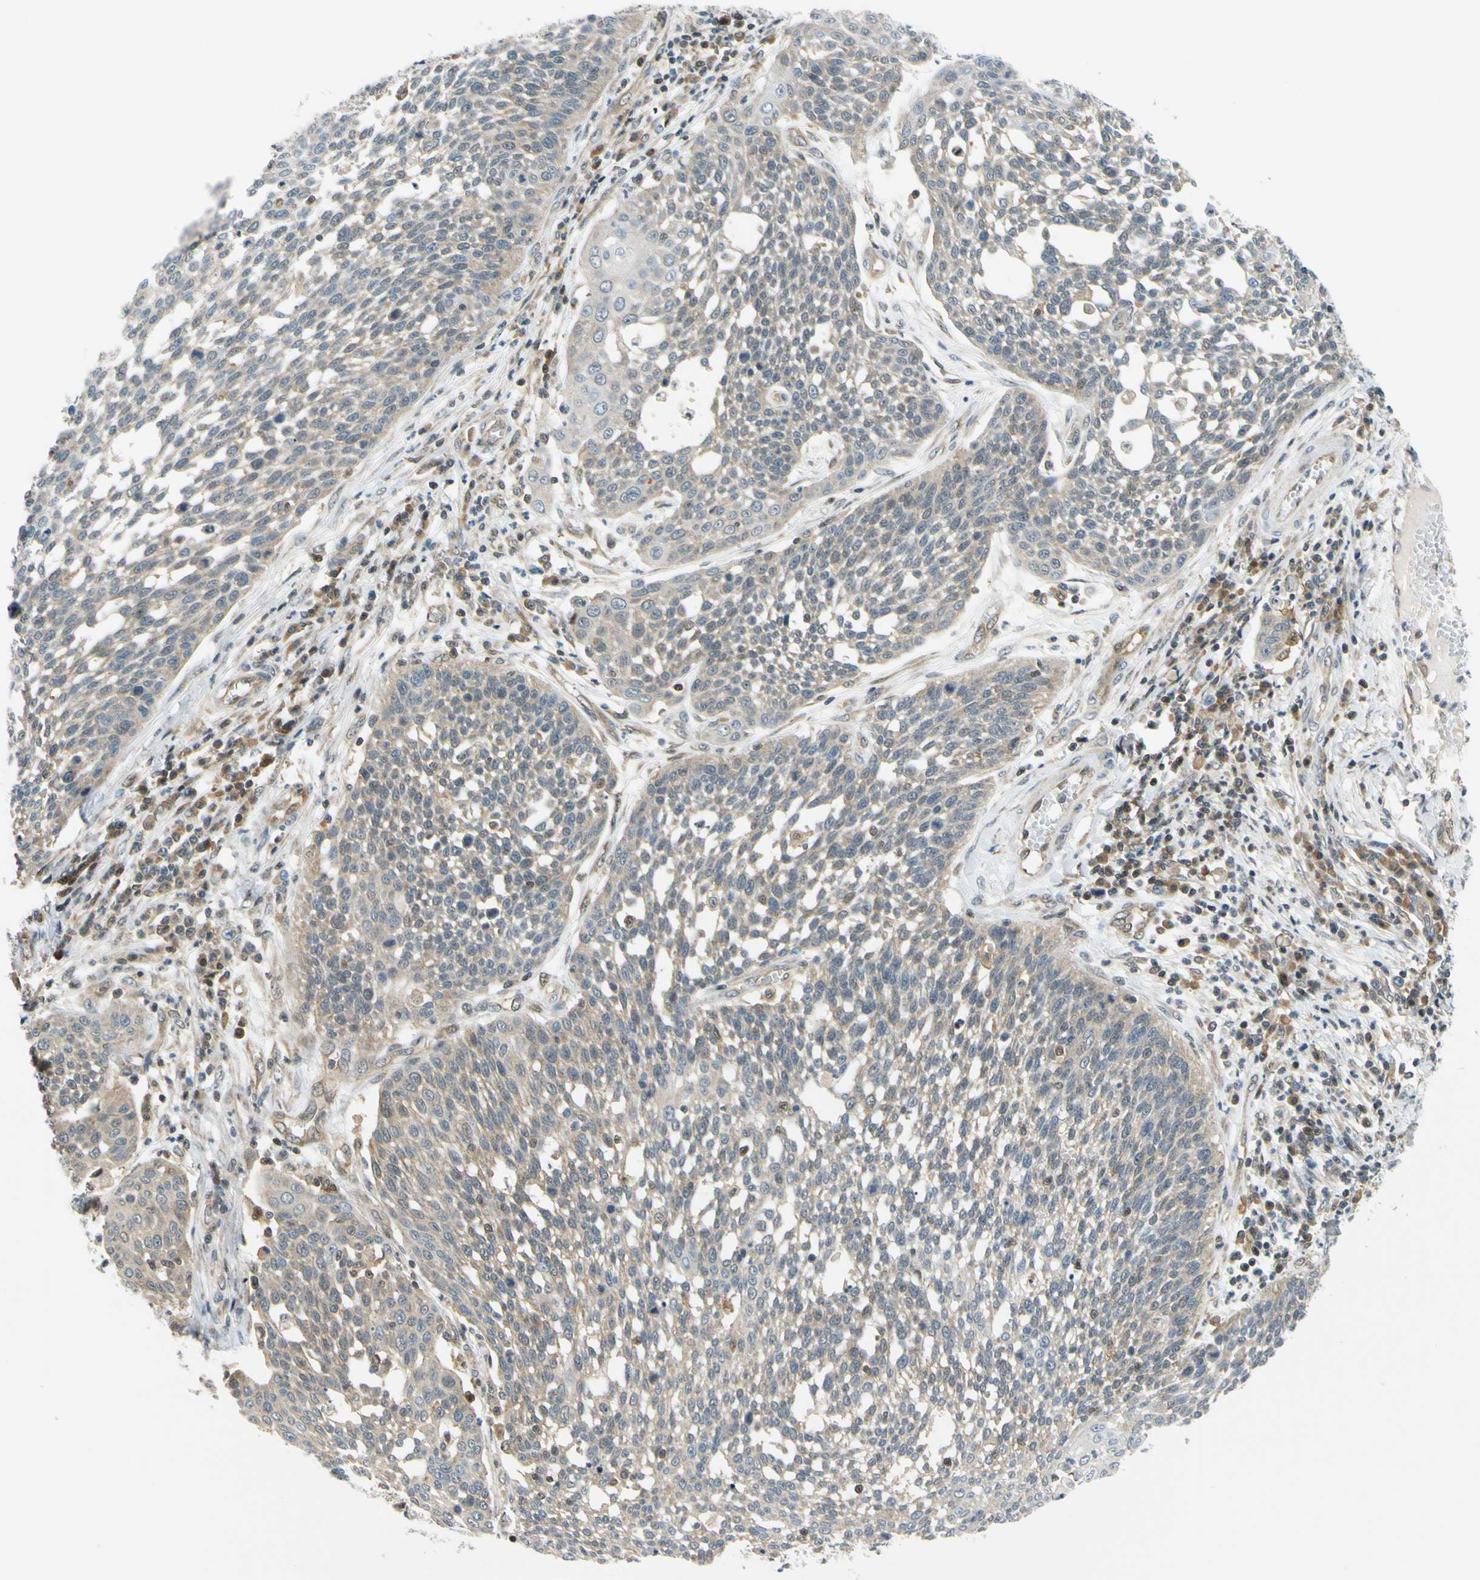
{"staining": {"intensity": "negative", "quantity": "none", "location": "none"}, "tissue": "cervical cancer", "cell_type": "Tumor cells", "image_type": "cancer", "snomed": [{"axis": "morphology", "description": "Squamous cell carcinoma, NOS"}, {"axis": "topography", "description": "Cervix"}], "caption": "Tumor cells show no significant protein positivity in cervical squamous cell carcinoma. (DAB immunohistochemistry visualized using brightfield microscopy, high magnification).", "gene": "MAPK9", "patient": {"sex": "female", "age": 34}}